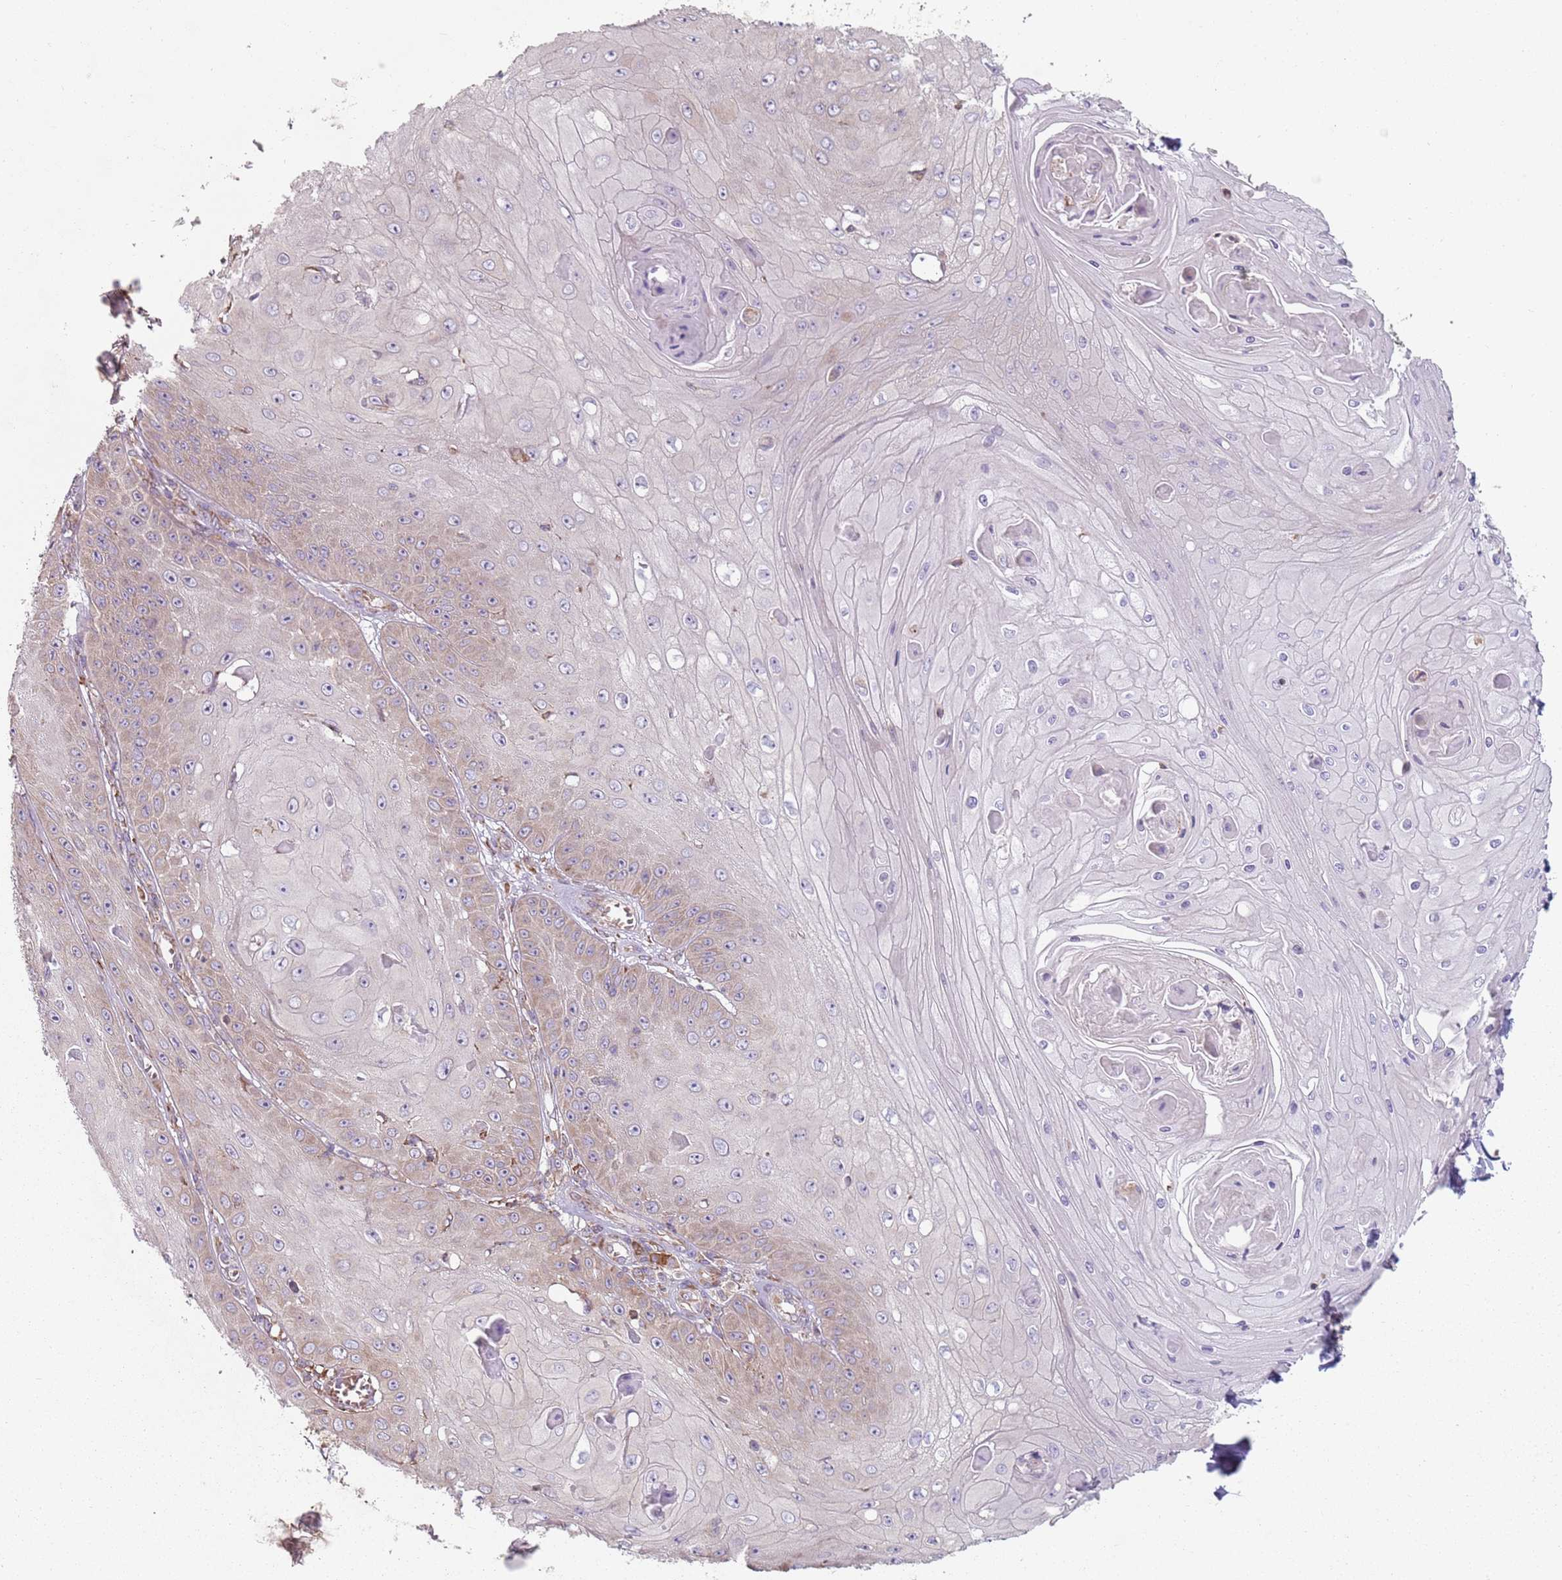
{"staining": {"intensity": "weak", "quantity": "25%-75%", "location": "cytoplasmic/membranous"}, "tissue": "skin cancer", "cell_type": "Tumor cells", "image_type": "cancer", "snomed": [{"axis": "morphology", "description": "Squamous cell carcinoma, NOS"}, {"axis": "topography", "description": "Skin"}], "caption": "Immunohistochemical staining of skin squamous cell carcinoma shows low levels of weak cytoplasmic/membranous protein staining in about 25%-75% of tumor cells.", "gene": "SPATA2", "patient": {"sex": "male", "age": 70}}